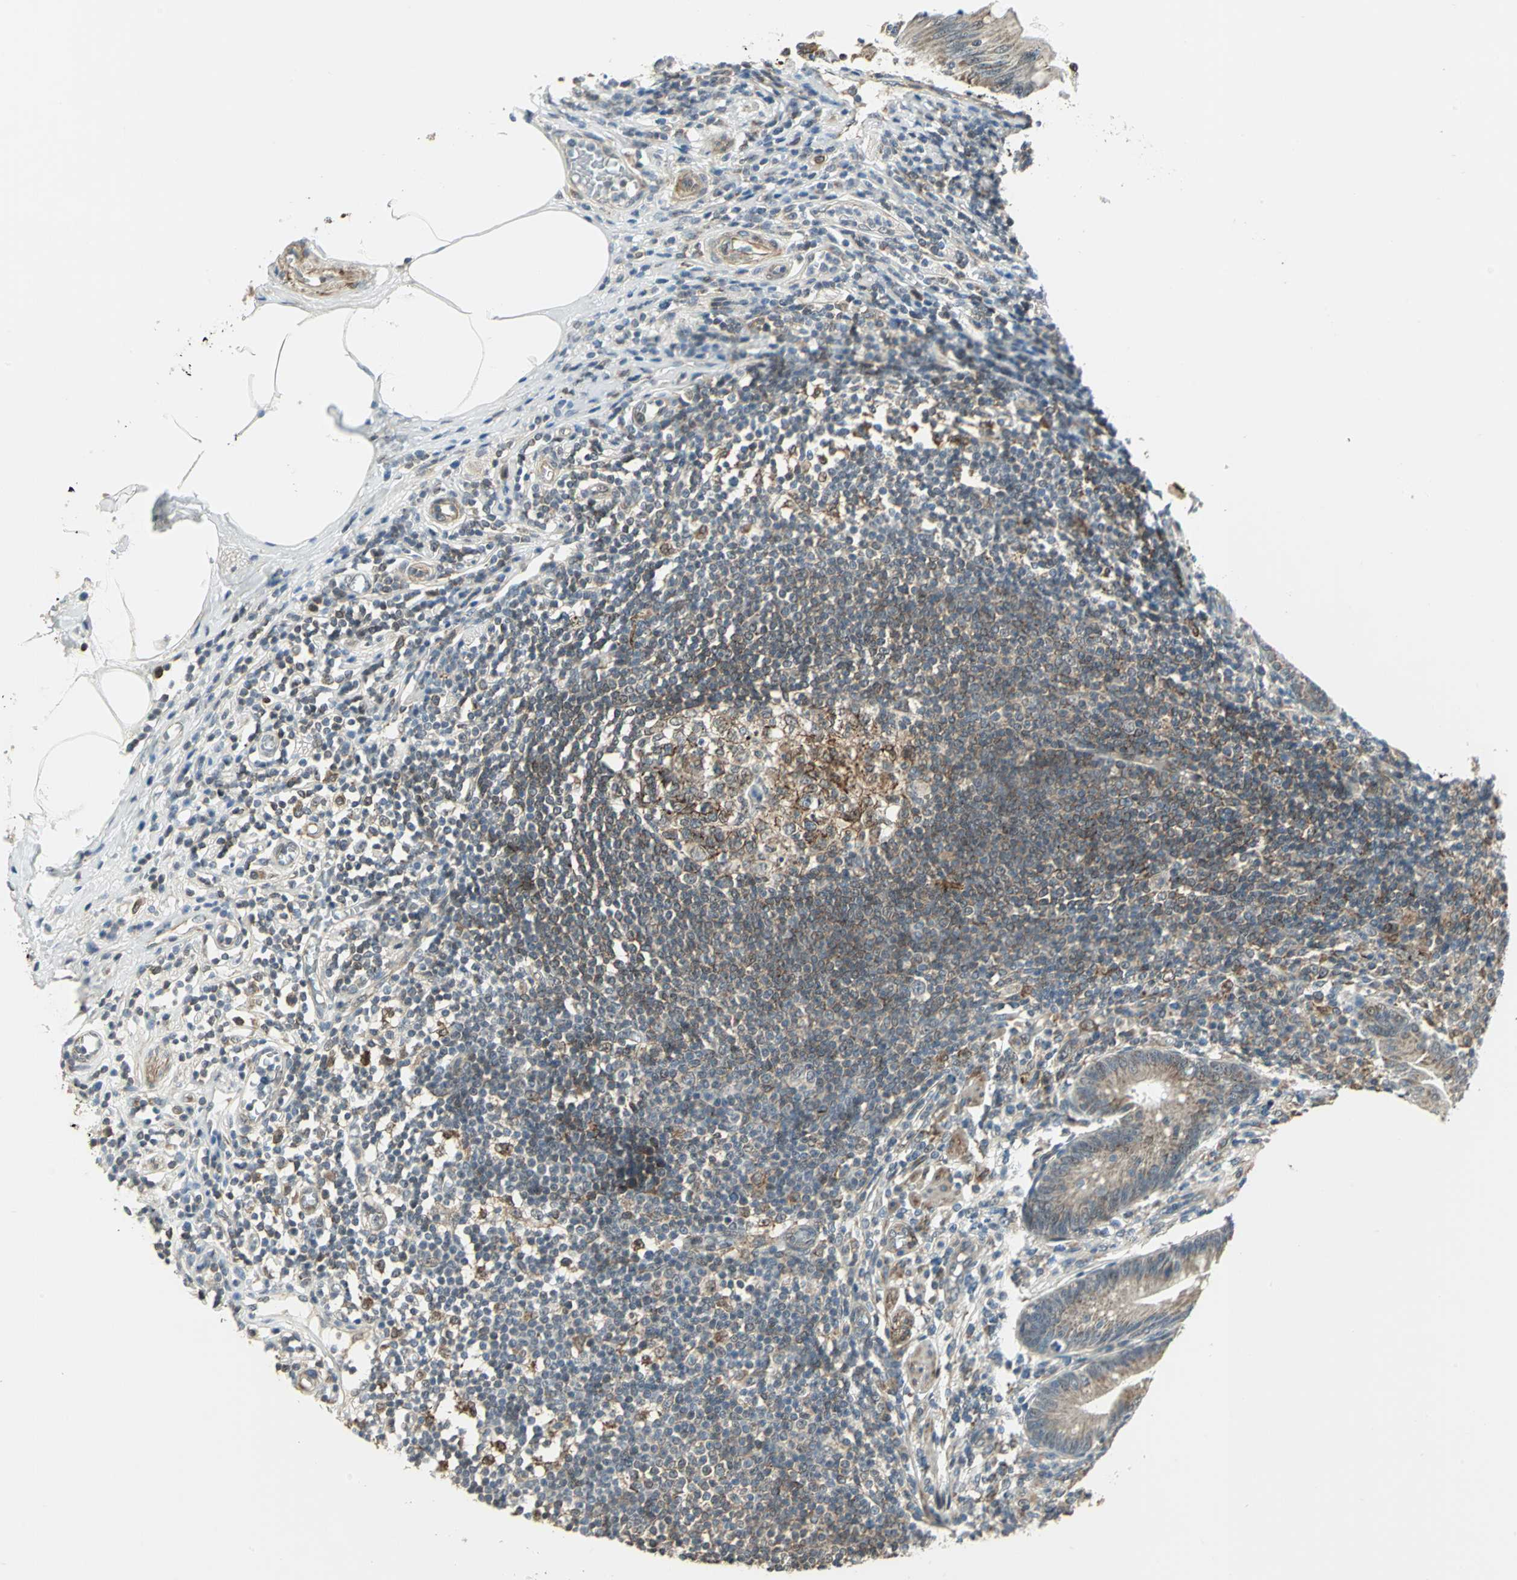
{"staining": {"intensity": "weak", "quantity": ">75%", "location": "cytoplasmic/membranous"}, "tissue": "appendix", "cell_type": "Glandular cells", "image_type": "normal", "snomed": [{"axis": "morphology", "description": "Normal tissue, NOS"}, {"axis": "morphology", "description": "Inflammation, NOS"}, {"axis": "topography", "description": "Appendix"}], "caption": "Weak cytoplasmic/membranous staining for a protein is identified in approximately >75% of glandular cells of normal appendix using immunohistochemistry.", "gene": "PLAGL2", "patient": {"sex": "male", "age": 46}}